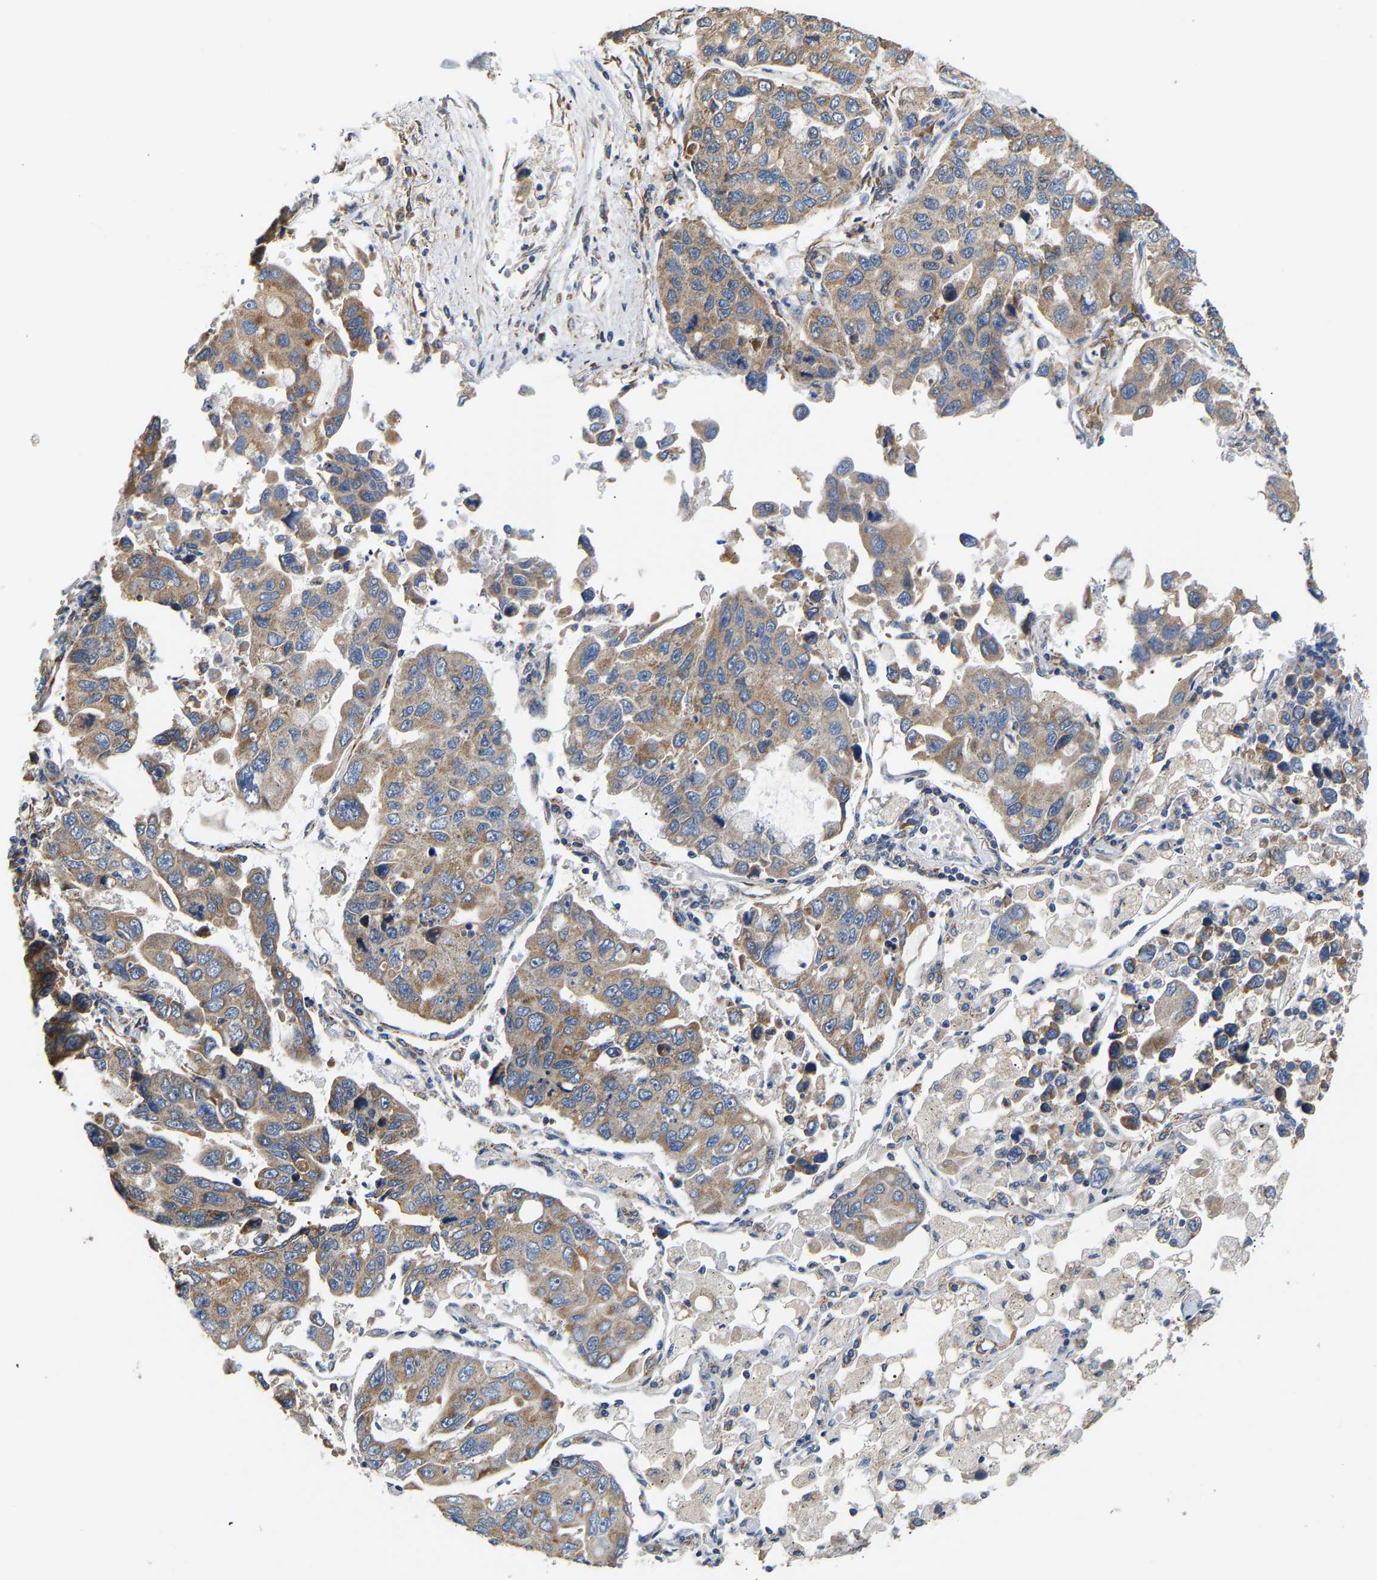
{"staining": {"intensity": "moderate", "quantity": ">75%", "location": "cytoplasmic/membranous"}, "tissue": "lung cancer", "cell_type": "Tumor cells", "image_type": "cancer", "snomed": [{"axis": "morphology", "description": "Adenocarcinoma, NOS"}, {"axis": "topography", "description": "Lung"}], "caption": "The photomicrograph demonstrates immunohistochemical staining of lung cancer. There is moderate cytoplasmic/membranous positivity is present in approximately >75% of tumor cells. (Brightfield microscopy of DAB IHC at high magnification).", "gene": "TMEM168", "patient": {"sex": "male", "age": 64}}